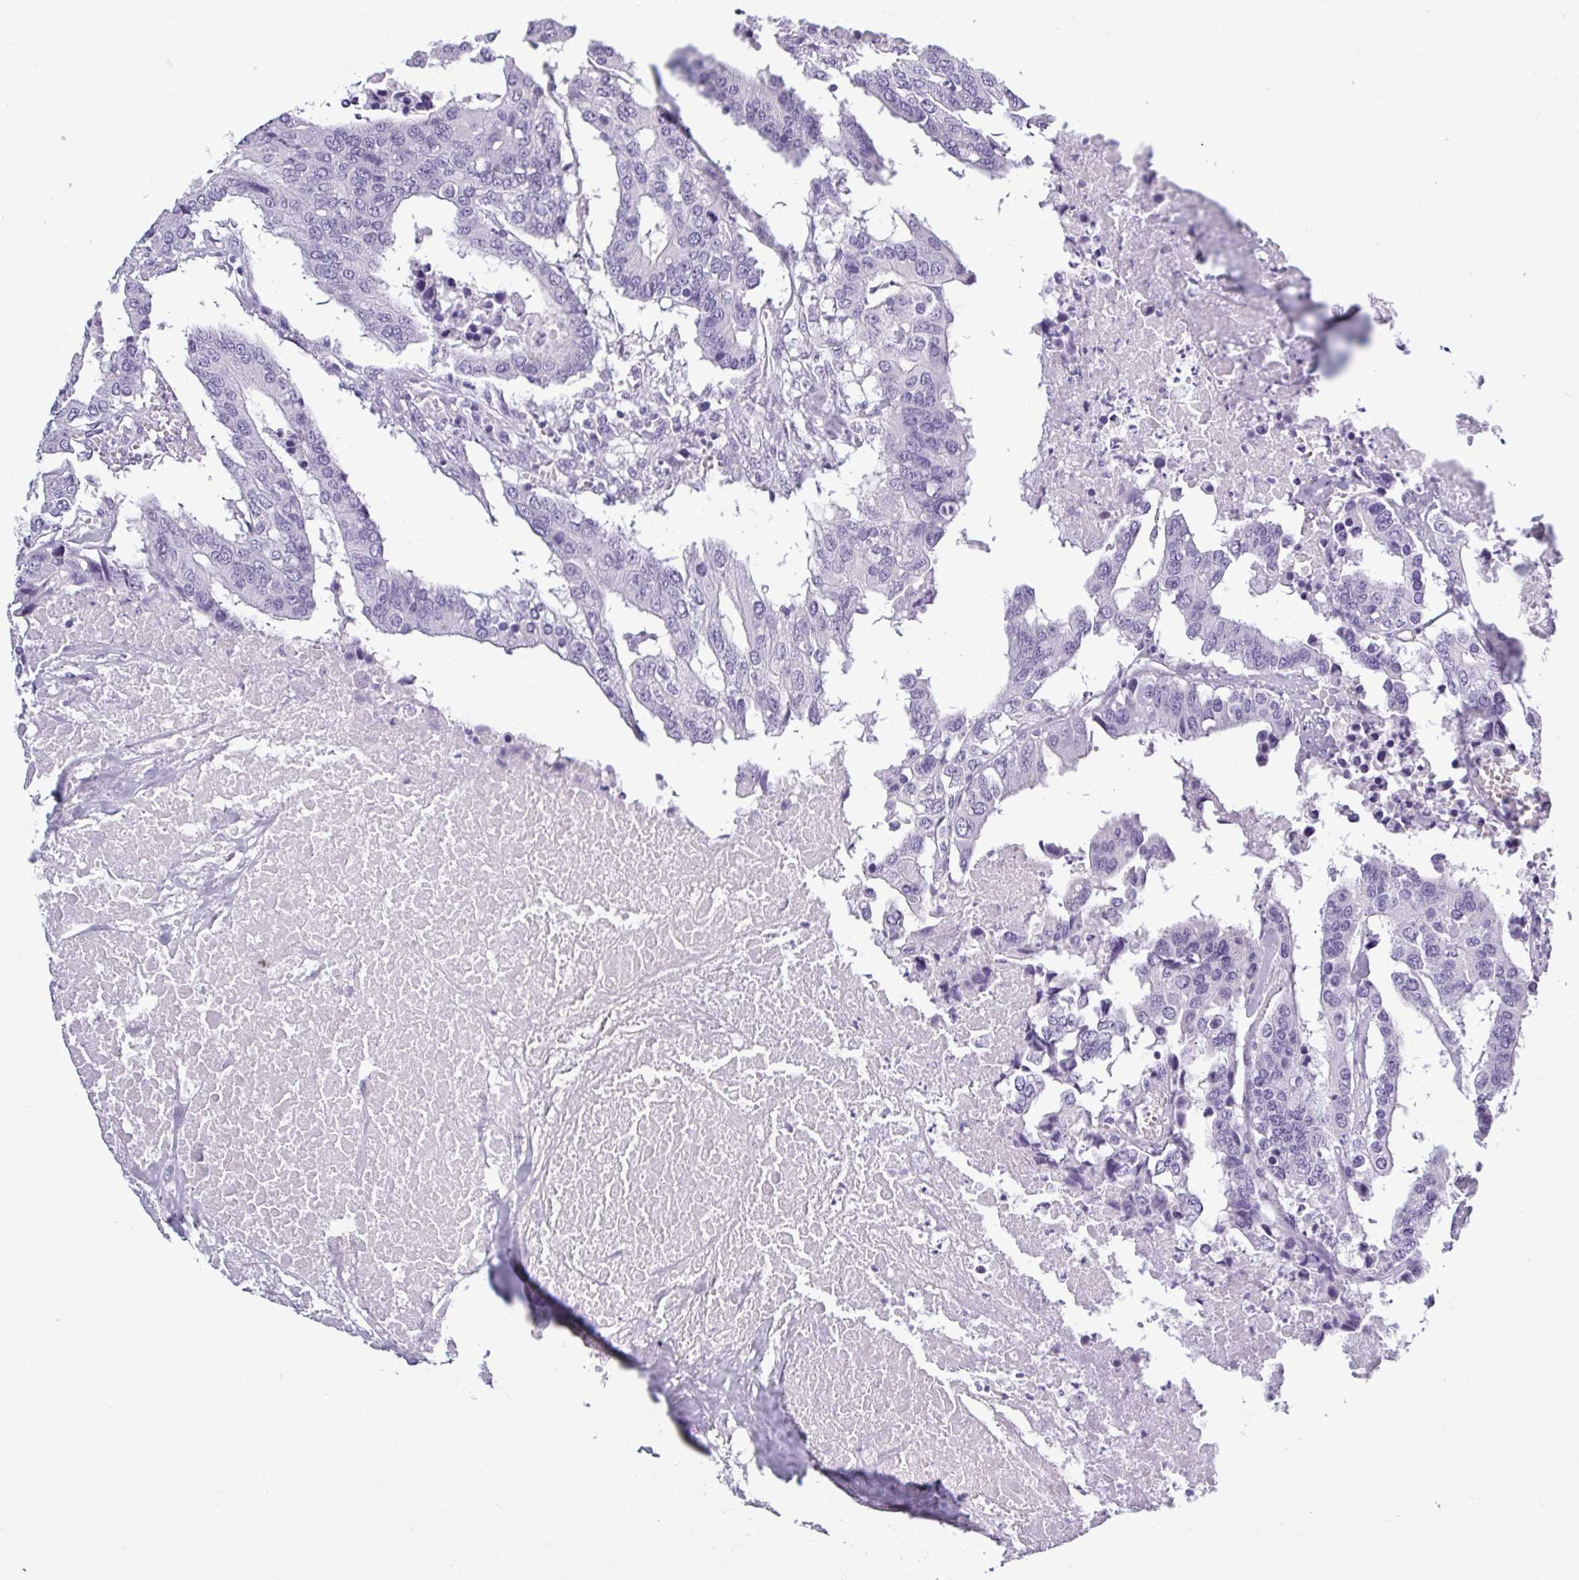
{"staining": {"intensity": "negative", "quantity": "none", "location": "none"}, "tissue": "colorectal cancer", "cell_type": "Tumor cells", "image_type": "cancer", "snomed": [{"axis": "morphology", "description": "Adenocarcinoma, NOS"}, {"axis": "topography", "description": "Colon"}], "caption": "Protein analysis of colorectal cancer (adenocarcinoma) displays no significant positivity in tumor cells.", "gene": "SRGAP1", "patient": {"sex": "male", "age": 77}}